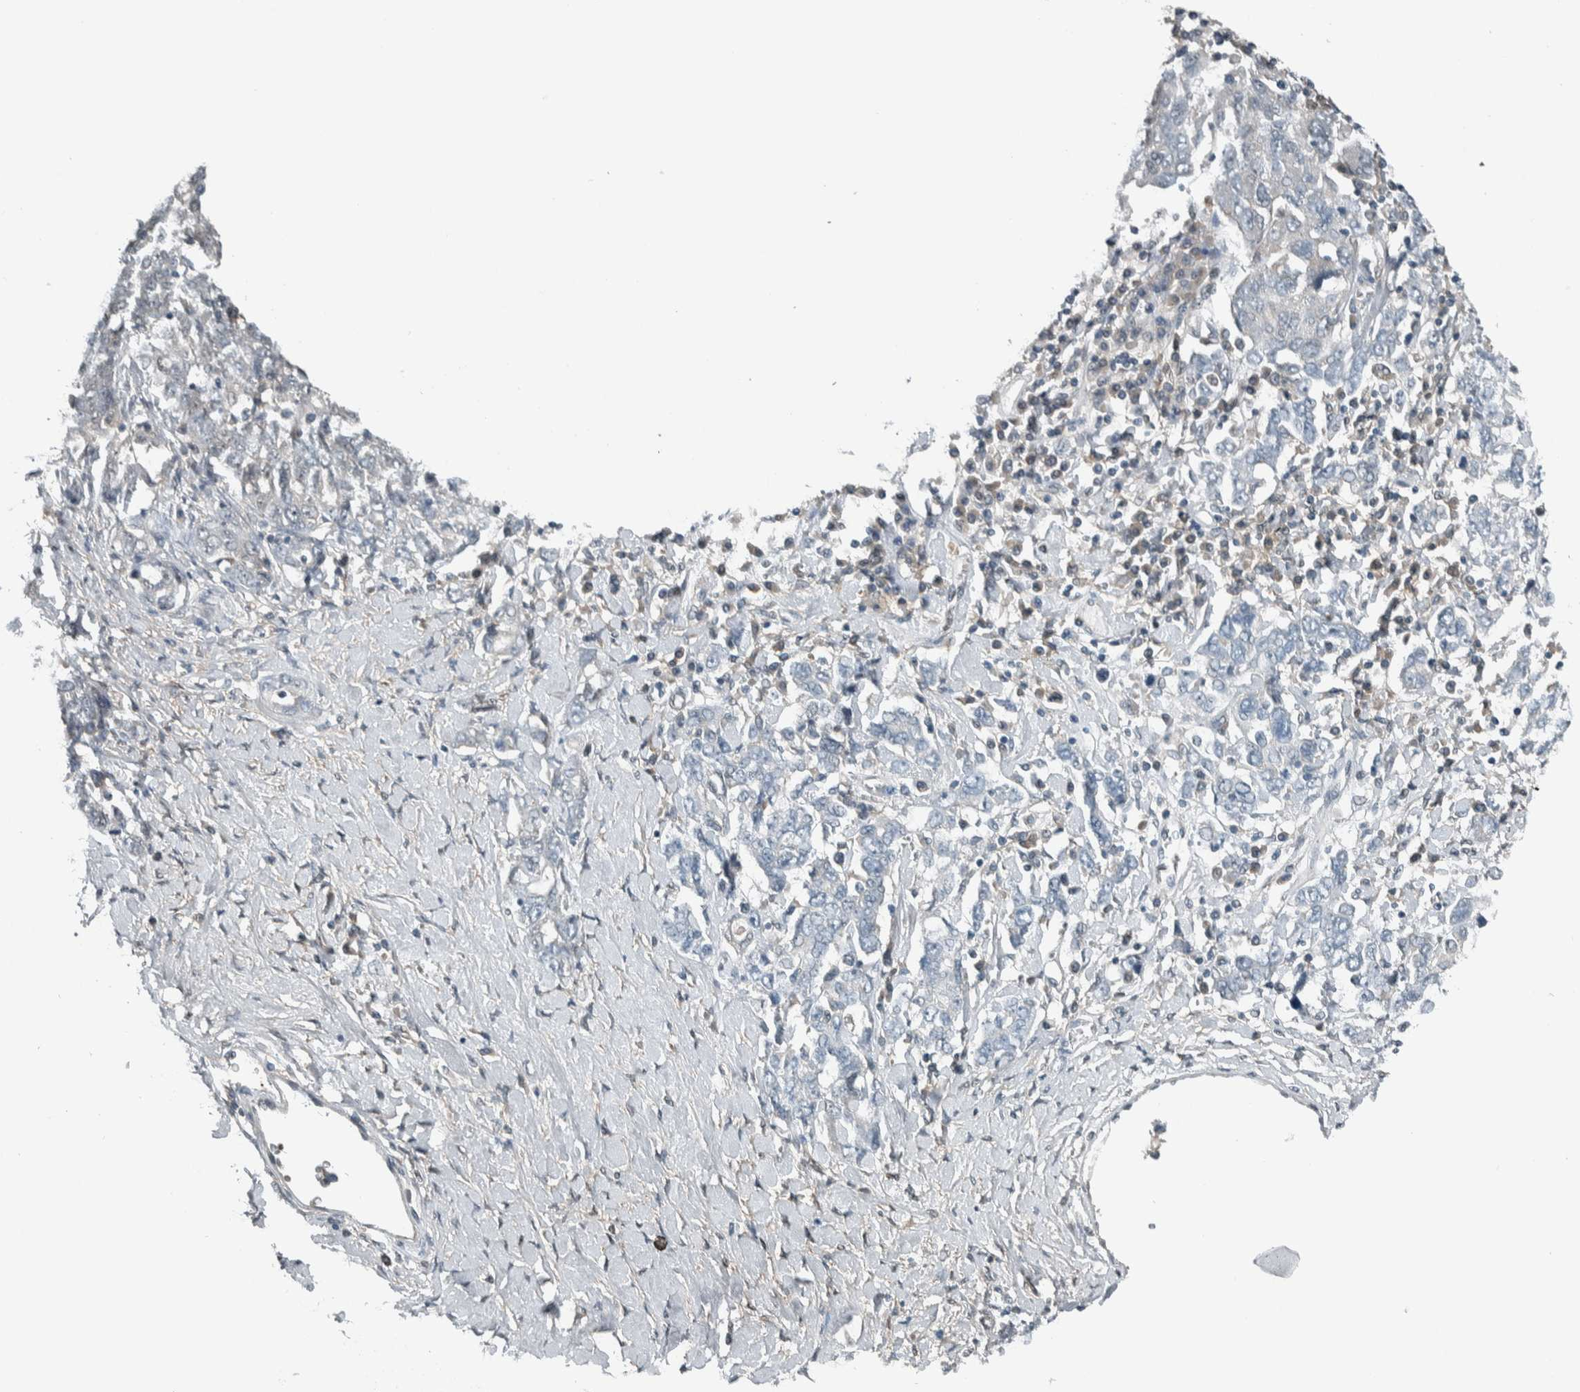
{"staining": {"intensity": "negative", "quantity": "none", "location": "none"}, "tissue": "ovarian cancer", "cell_type": "Tumor cells", "image_type": "cancer", "snomed": [{"axis": "morphology", "description": "Carcinoma, endometroid"}, {"axis": "topography", "description": "Ovary"}], "caption": "The micrograph exhibits no significant staining in tumor cells of endometroid carcinoma (ovarian).", "gene": "ALAD", "patient": {"sex": "female", "age": 62}}